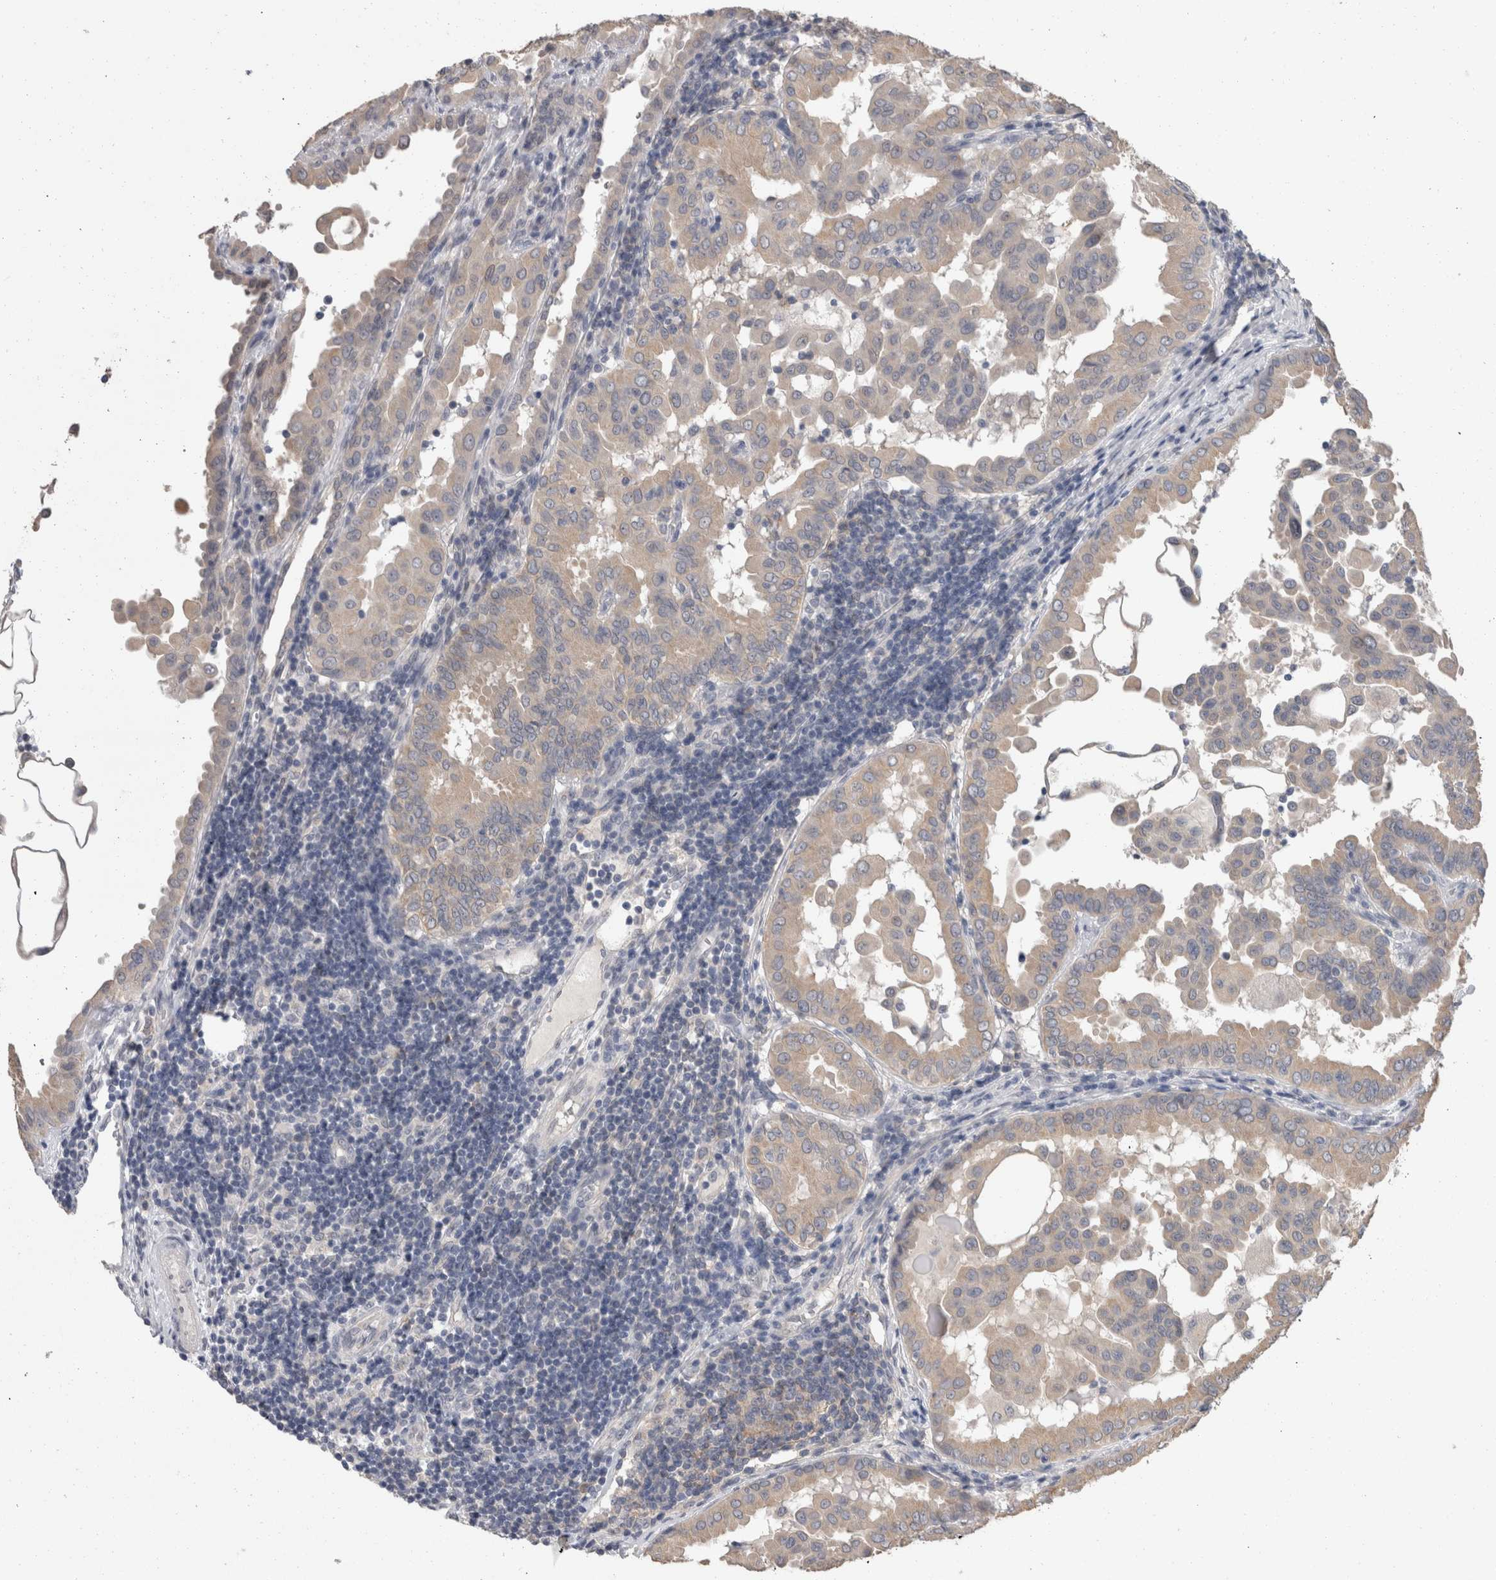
{"staining": {"intensity": "weak", "quantity": ">75%", "location": "cytoplasmic/membranous"}, "tissue": "thyroid cancer", "cell_type": "Tumor cells", "image_type": "cancer", "snomed": [{"axis": "morphology", "description": "Papillary adenocarcinoma, NOS"}, {"axis": "topography", "description": "Thyroid gland"}], "caption": "Thyroid cancer stained with DAB (3,3'-diaminobenzidine) IHC demonstrates low levels of weak cytoplasmic/membranous positivity in approximately >75% of tumor cells. The staining was performed using DAB (3,3'-diaminobenzidine), with brown indicating positive protein expression. Nuclei are stained blue with hematoxylin.", "gene": "FHOD3", "patient": {"sex": "male", "age": 33}}